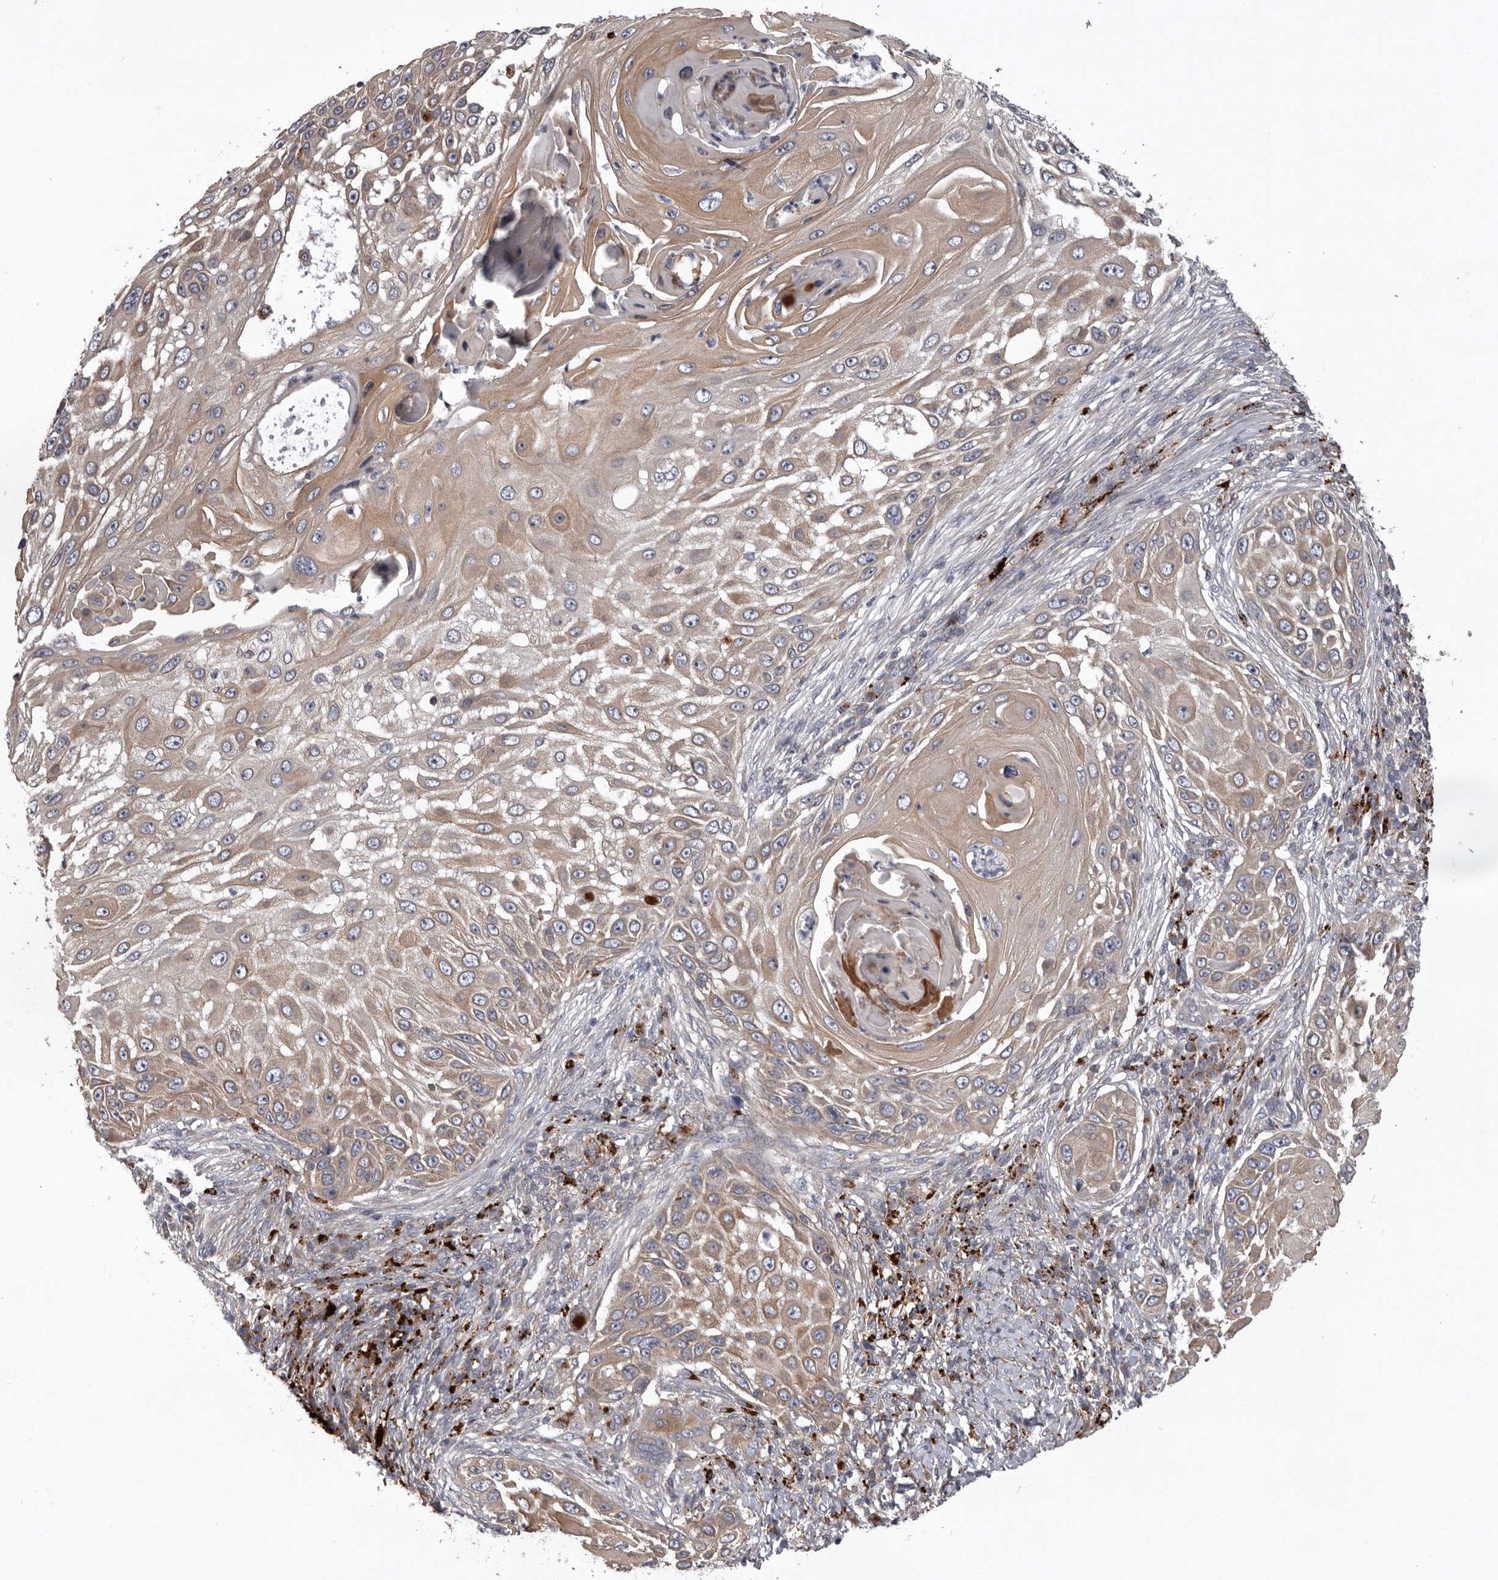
{"staining": {"intensity": "weak", "quantity": ">75%", "location": "cytoplasmic/membranous"}, "tissue": "skin cancer", "cell_type": "Tumor cells", "image_type": "cancer", "snomed": [{"axis": "morphology", "description": "Squamous cell carcinoma, NOS"}, {"axis": "topography", "description": "Skin"}], "caption": "Immunohistochemical staining of human squamous cell carcinoma (skin) displays low levels of weak cytoplasmic/membranous protein expression in approximately >75% of tumor cells.", "gene": "WDR47", "patient": {"sex": "female", "age": 44}}